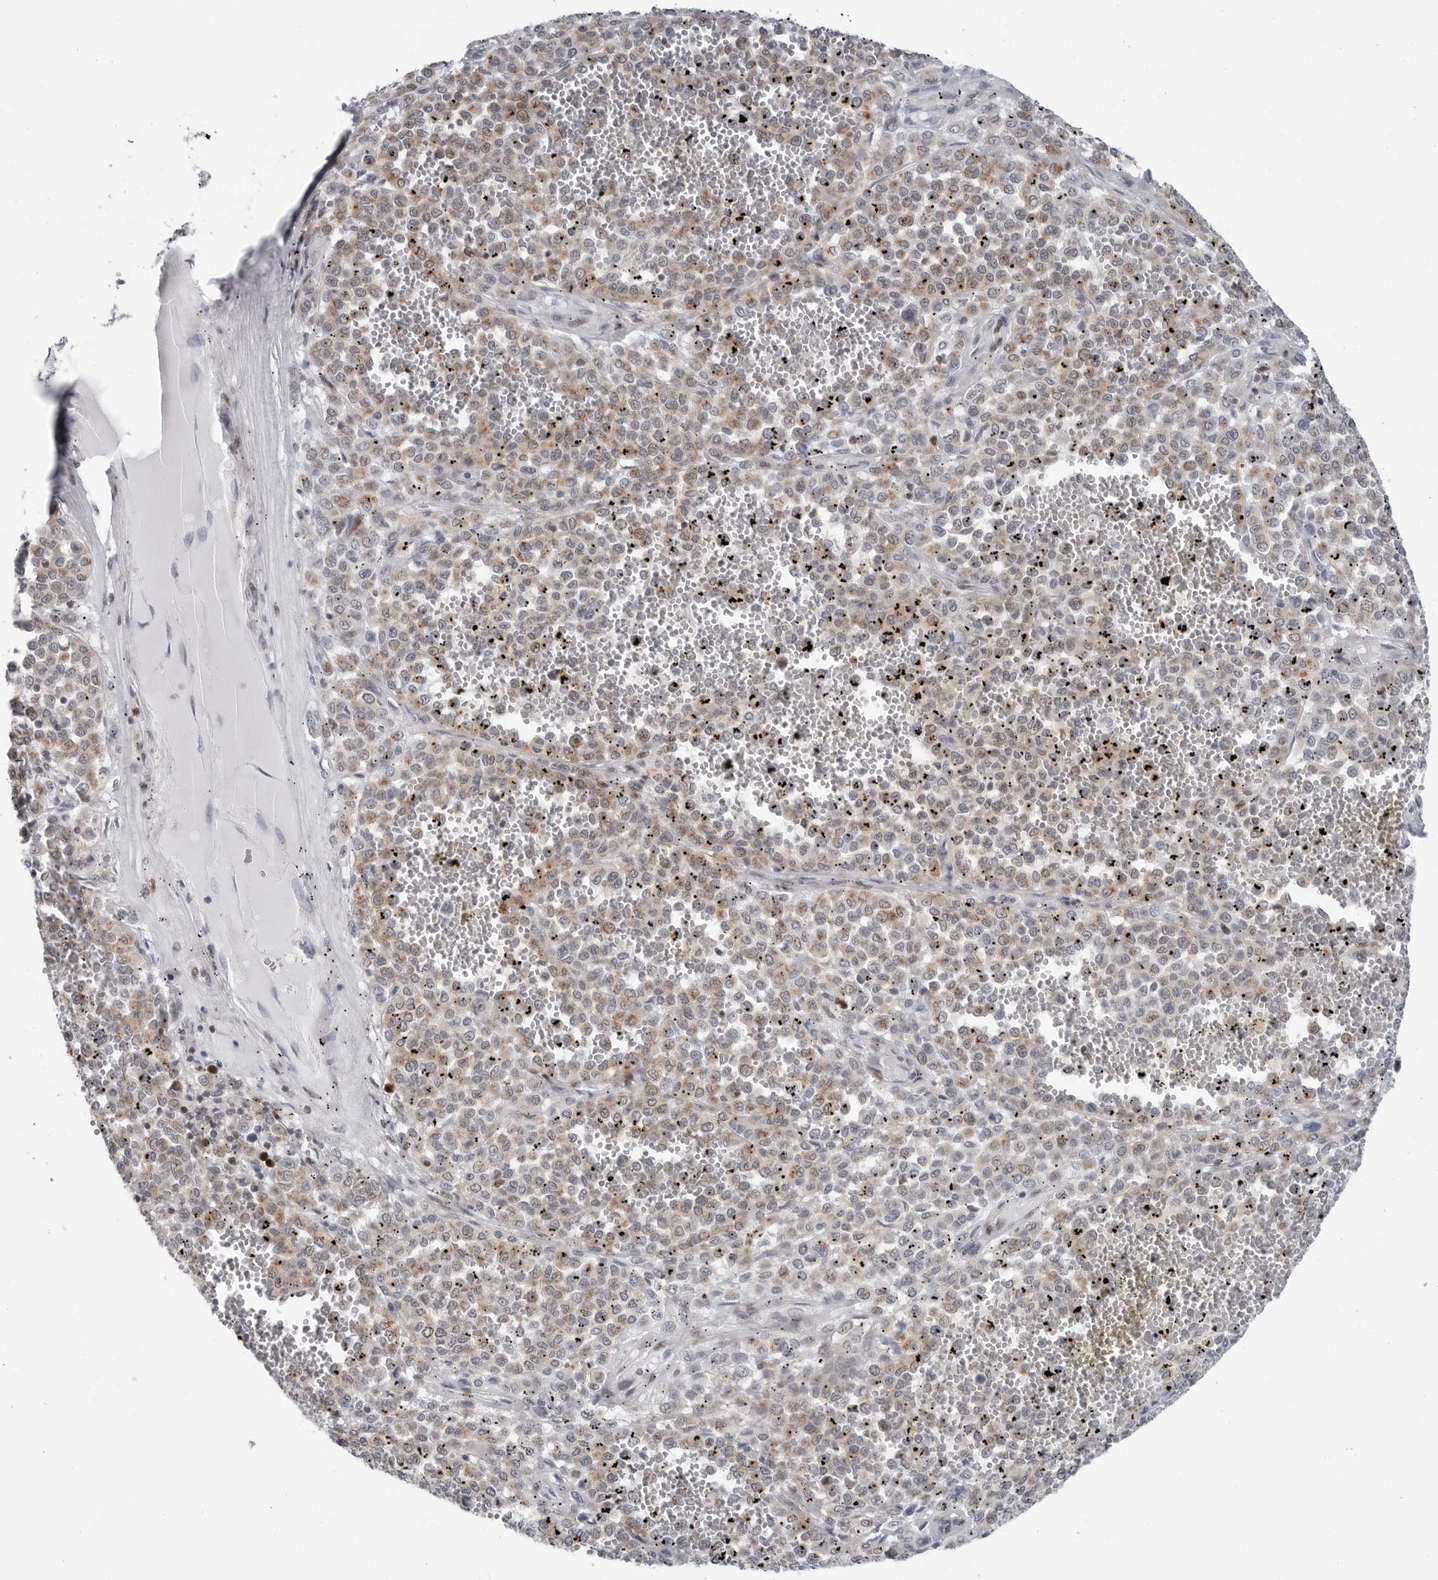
{"staining": {"intensity": "weak", "quantity": "25%-75%", "location": "cytoplasmic/membranous"}, "tissue": "melanoma", "cell_type": "Tumor cells", "image_type": "cancer", "snomed": [{"axis": "morphology", "description": "Malignant melanoma, Metastatic site"}, {"axis": "topography", "description": "Pancreas"}], "caption": "Immunohistochemistry (DAB (3,3'-diaminobenzidine)) staining of melanoma shows weak cytoplasmic/membranous protein expression in approximately 25%-75% of tumor cells.", "gene": "FAM135B", "patient": {"sex": "female", "age": 30}}